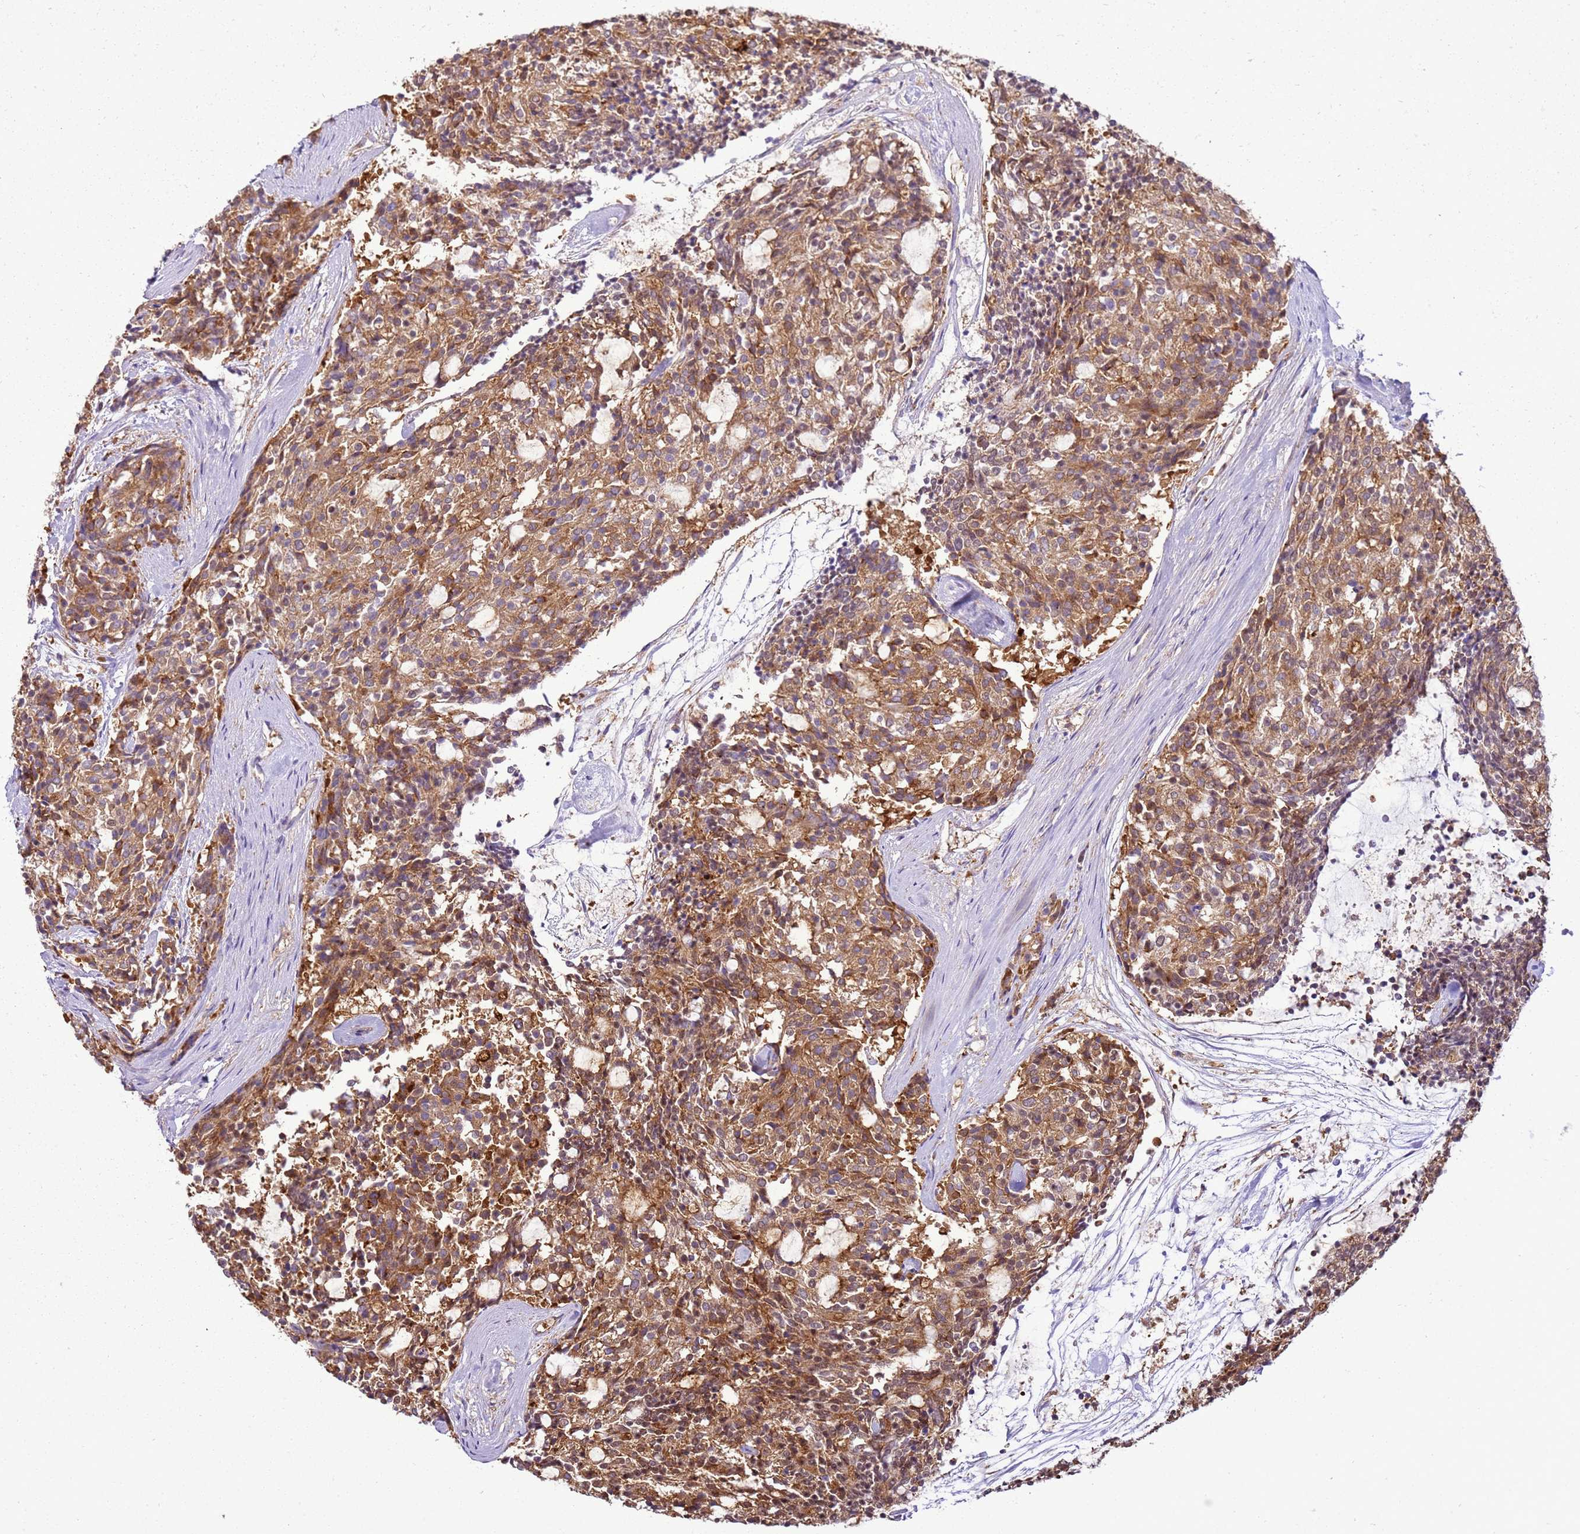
{"staining": {"intensity": "moderate", "quantity": ">75%", "location": "cytoplasmic/membranous"}, "tissue": "carcinoid", "cell_type": "Tumor cells", "image_type": "cancer", "snomed": [{"axis": "morphology", "description": "Carcinoid, malignant, NOS"}, {"axis": "topography", "description": "Pancreas"}], "caption": "Brown immunohistochemical staining in carcinoid (malignant) reveals moderate cytoplasmic/membranous positivity in about >75% of tumor cells.", "gene": "GABRE", "patient": {"sex": "female", "age": 54}}